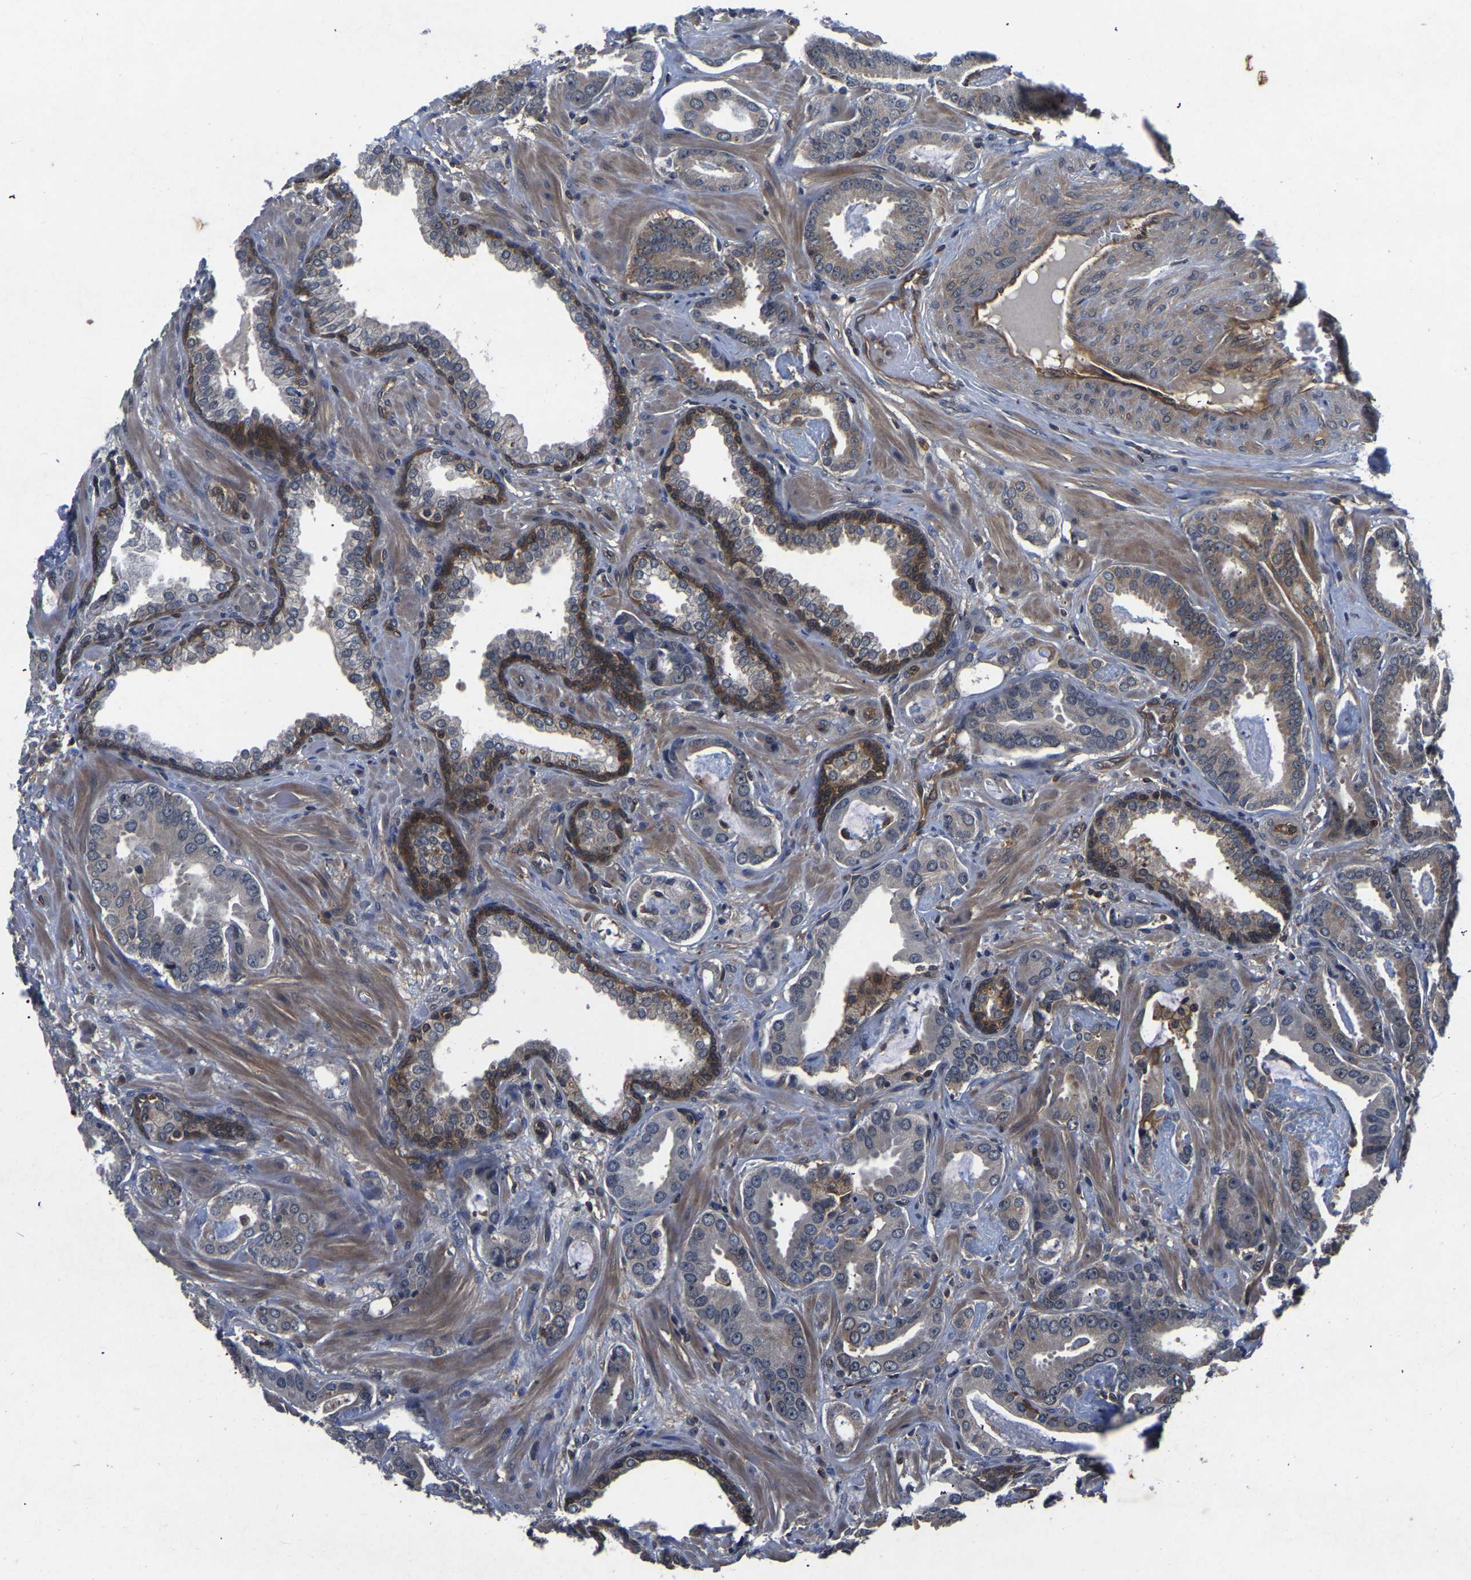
{"staining": {"intensity": "moderate", "quantity": "25%-75%", "location": "cytoplasmic/membranous"}, "tissue": "prostate cancer", "cell_type": "Tumor cells", "image_type": "cancer", "snomed": [{"axis": "morphology", "description": "Adenocarcinoma, Low grade"}, {"axis": "topography", "description": "Prostate"}], "caption": "This micrograph shows immunohistochemistry (IHC) staining of low-grade adenocarcinoma (prostate), with medium moderate cytoplasmic/membranous expression in approximately 25%-75% of tumor cells.", "gene": "FGD5", "patient": {"sex": "male", "age": 53}}